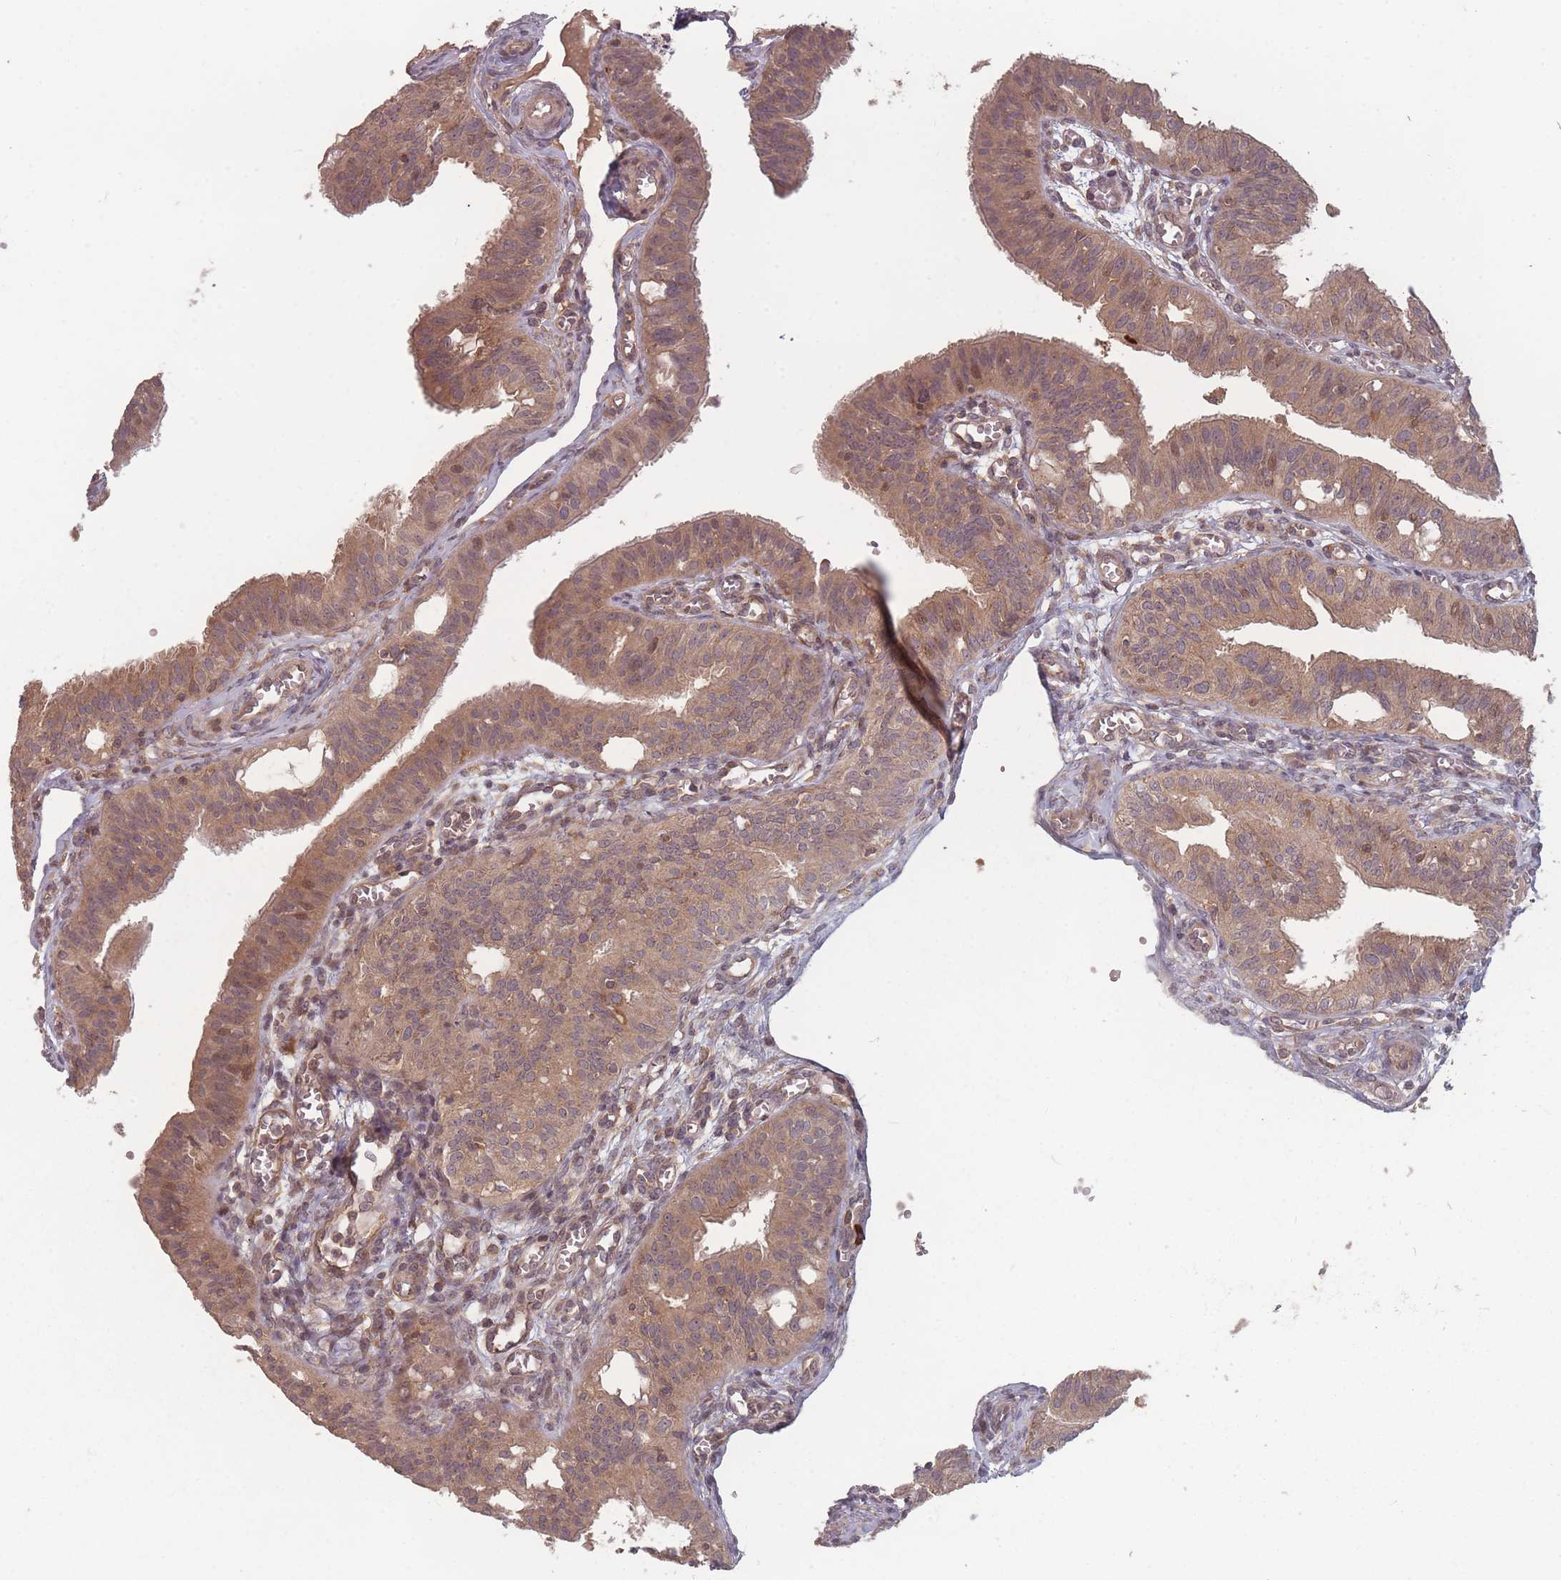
{"staining": {"intensity": "moderate", "quantity": ">75%", "location": "cytoplasmic/membranous"}, "tissue": "fallopian tube", "cell_type": "Glandular cells", "image_type": "normal", "snomed": [{"axis": "morphology", "description": "Normal tissue, NOS"}, {"axis": "topography", "description": "Fallopian tube"}, {"axis": "topography", "description": "Ovary"}], "caption": "The immunohistochemical stain labels moderate cytoplasmic/membranous positivity in glandular cells of unremarkable fallopian tube.", "gene": "HAGH", "patient": {"sex": "female", "age": 42}}